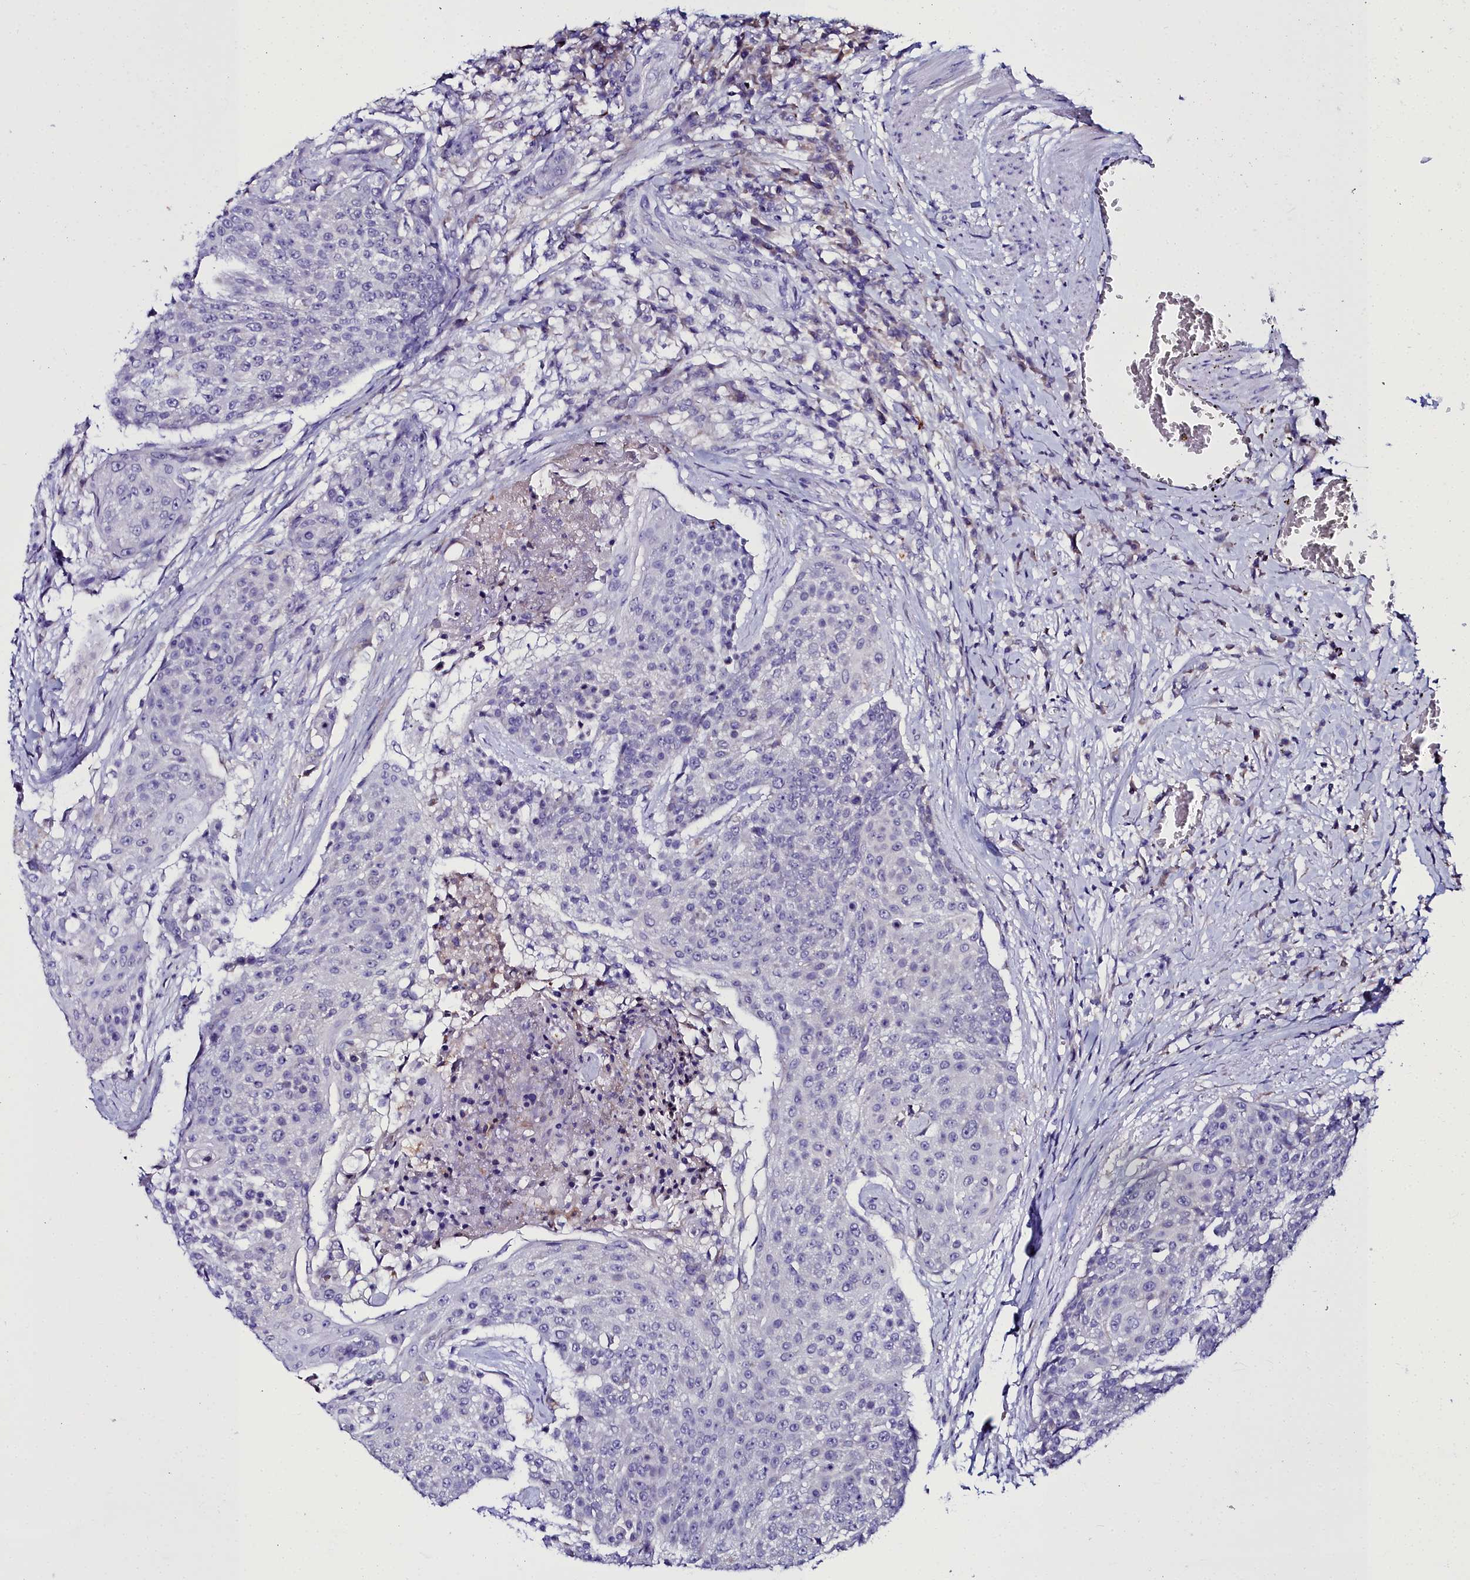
{"staining": {"intensity": "negative", "quantity": "none", "location": "none"}, "tissue": "urothelial cancer", "cell_type": "Tumor cells", "image_type": "cancer", "snomed": [{"axis": "morphology", "description": "Urothelial carcinoma, High grade"}, {"axis": "topography", "description": "Urinary bladder"}], "caption": "High magnification brightfield microscopy of urothelial cancer stained with DAB (3,3'-diaminobenzidine) (brown) and counterstained with hematoxylin (blue): tumor cells show no significant positivity.", "gene": "ELAPOR2", "patient": {"sex": "female", "age": 63}}